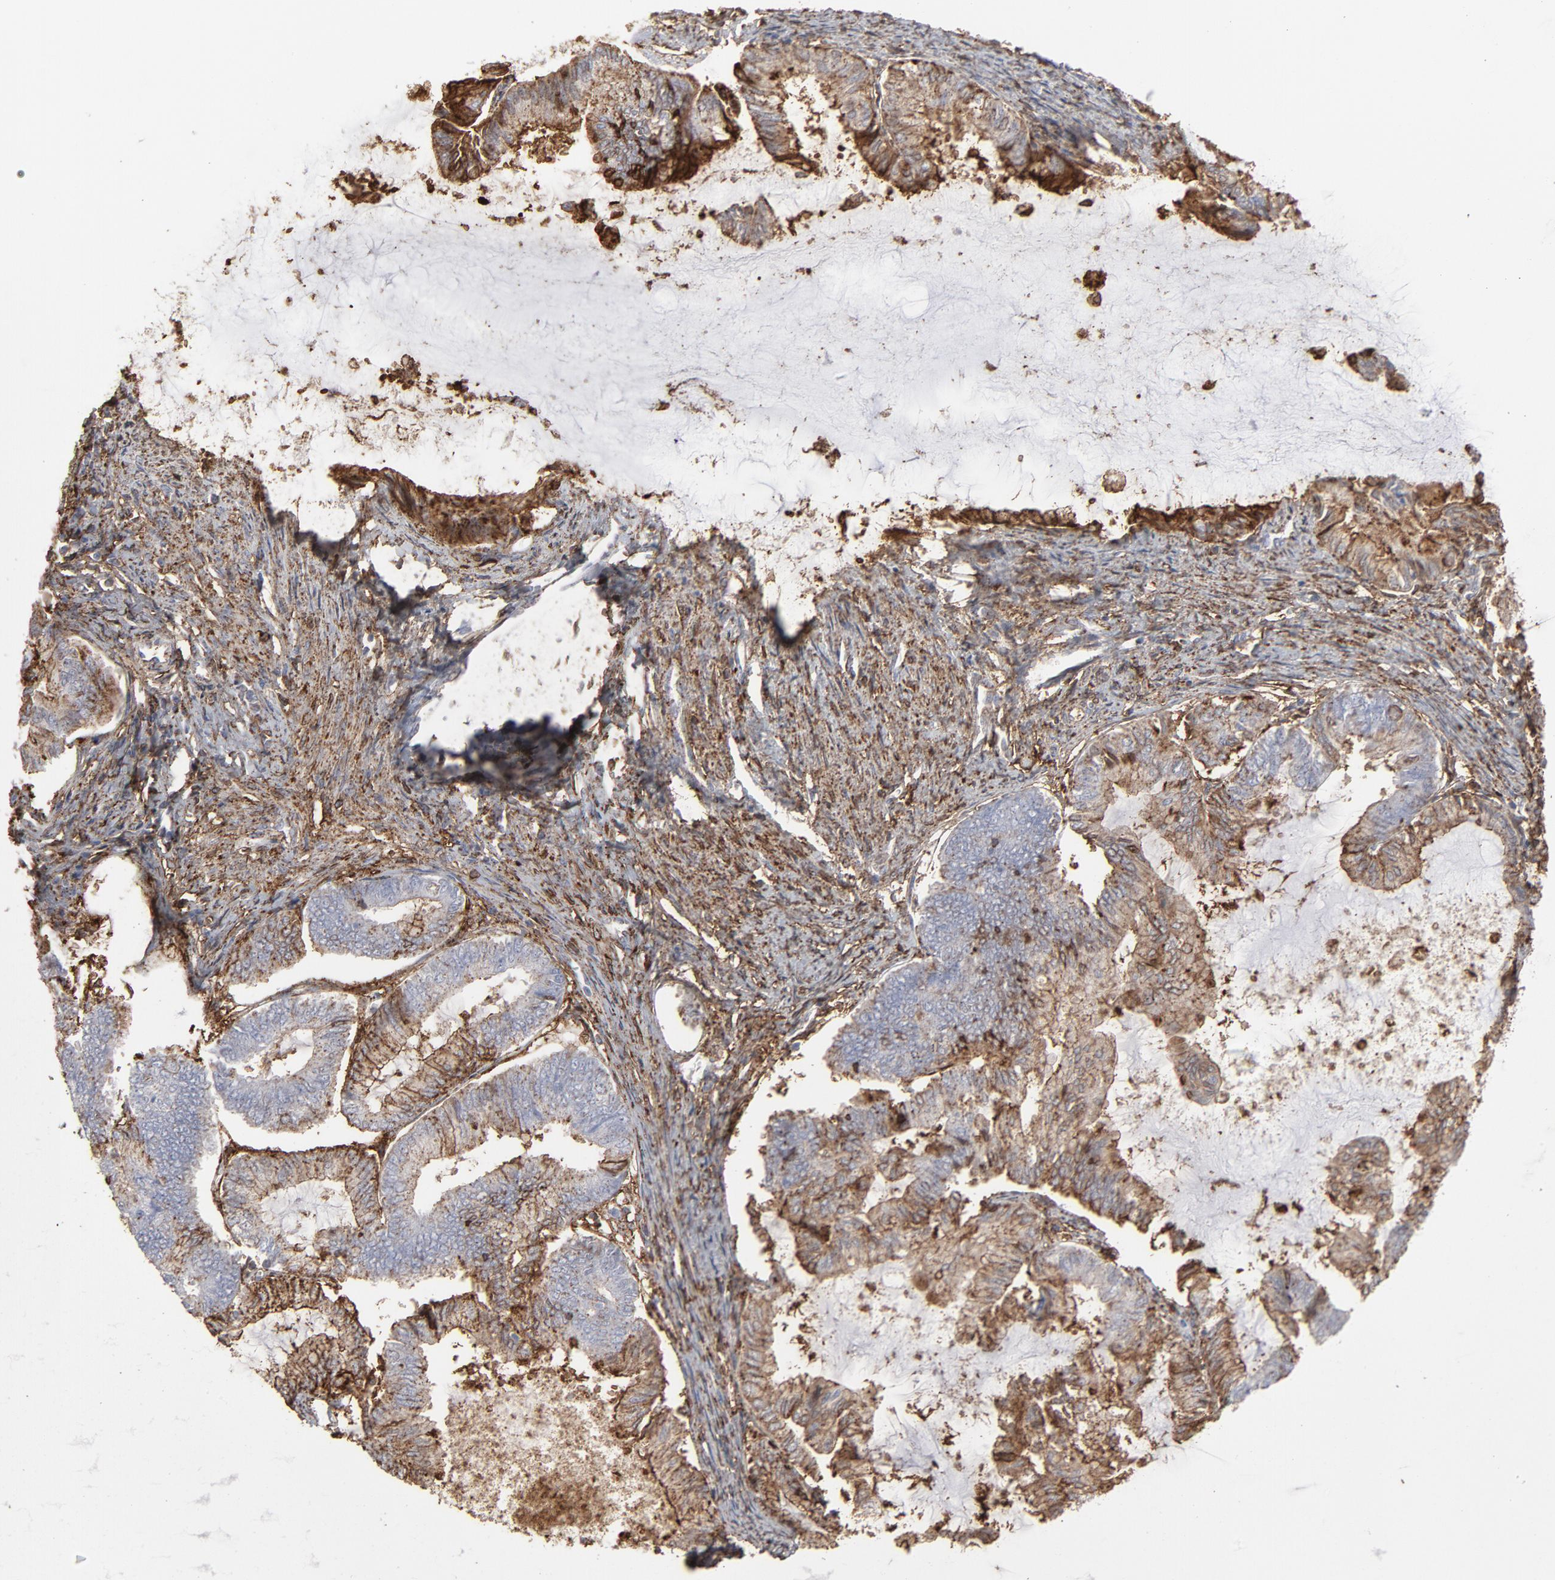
{"staining": {"intensity": "moderate", "quantity": "25%-75%", "location": "cytoplasmic/membranous"}, "tissue": "endometrial cancer", "cell_type": "Tumor cells", "image_type": "cancer", "snomed": [{"axis": "morphology", "description": "Adenocarcinoma, NOS"}, {"axis": "topography", "description": "Endometrium"}], "caption": "Immunohistochemical staining of human adenocarcinoma (endometrial) exhibits medium levels of moderate cytoplasmic/membranous expression in about 25%-75% of tumor cells. Nuclei are stained in blue.", "gene": "ANXA5", "patient": {"sex": "female", "age": 86}}